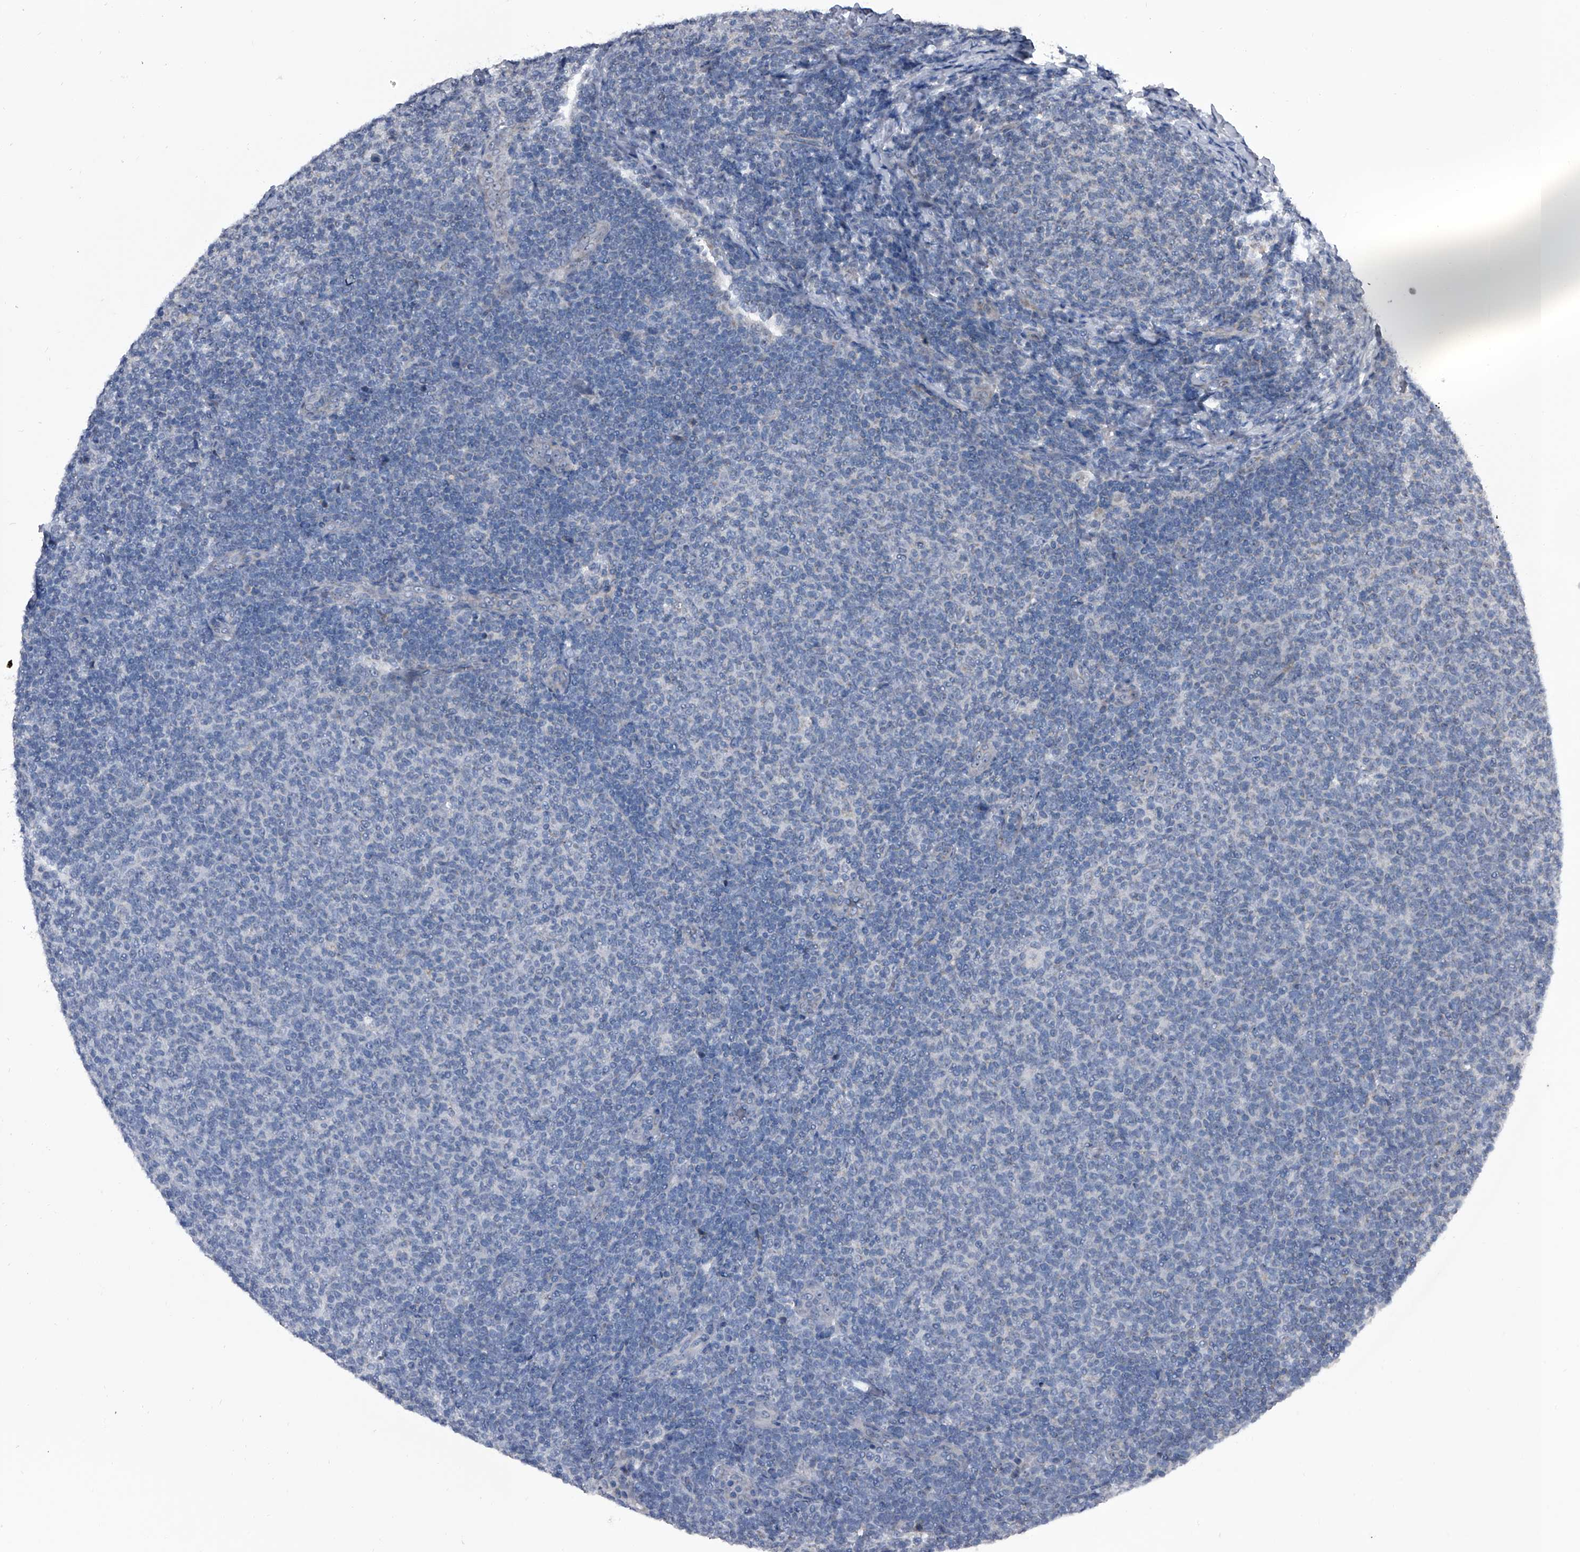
{"staining": {"intensity": "negative", "quantity": "none", "location": "none"}, "tissue": "lymphoma", "cell_type": "Tumor cells", "image_type": "cancer", "snomed": [{"axis": "morphology", "description": "Malignant lymphoma, non-Hodgkin's type, Low grade"}, {"axis": "topography", "description": "Lymph node"}], "caption": "High power microscopy image of an immunohistochemistry histopathology image of lymphoma, revealing no significant staining in tumor cells.", "gene": "CEP85L", "patient": {"sex": "male", "age": 66}}